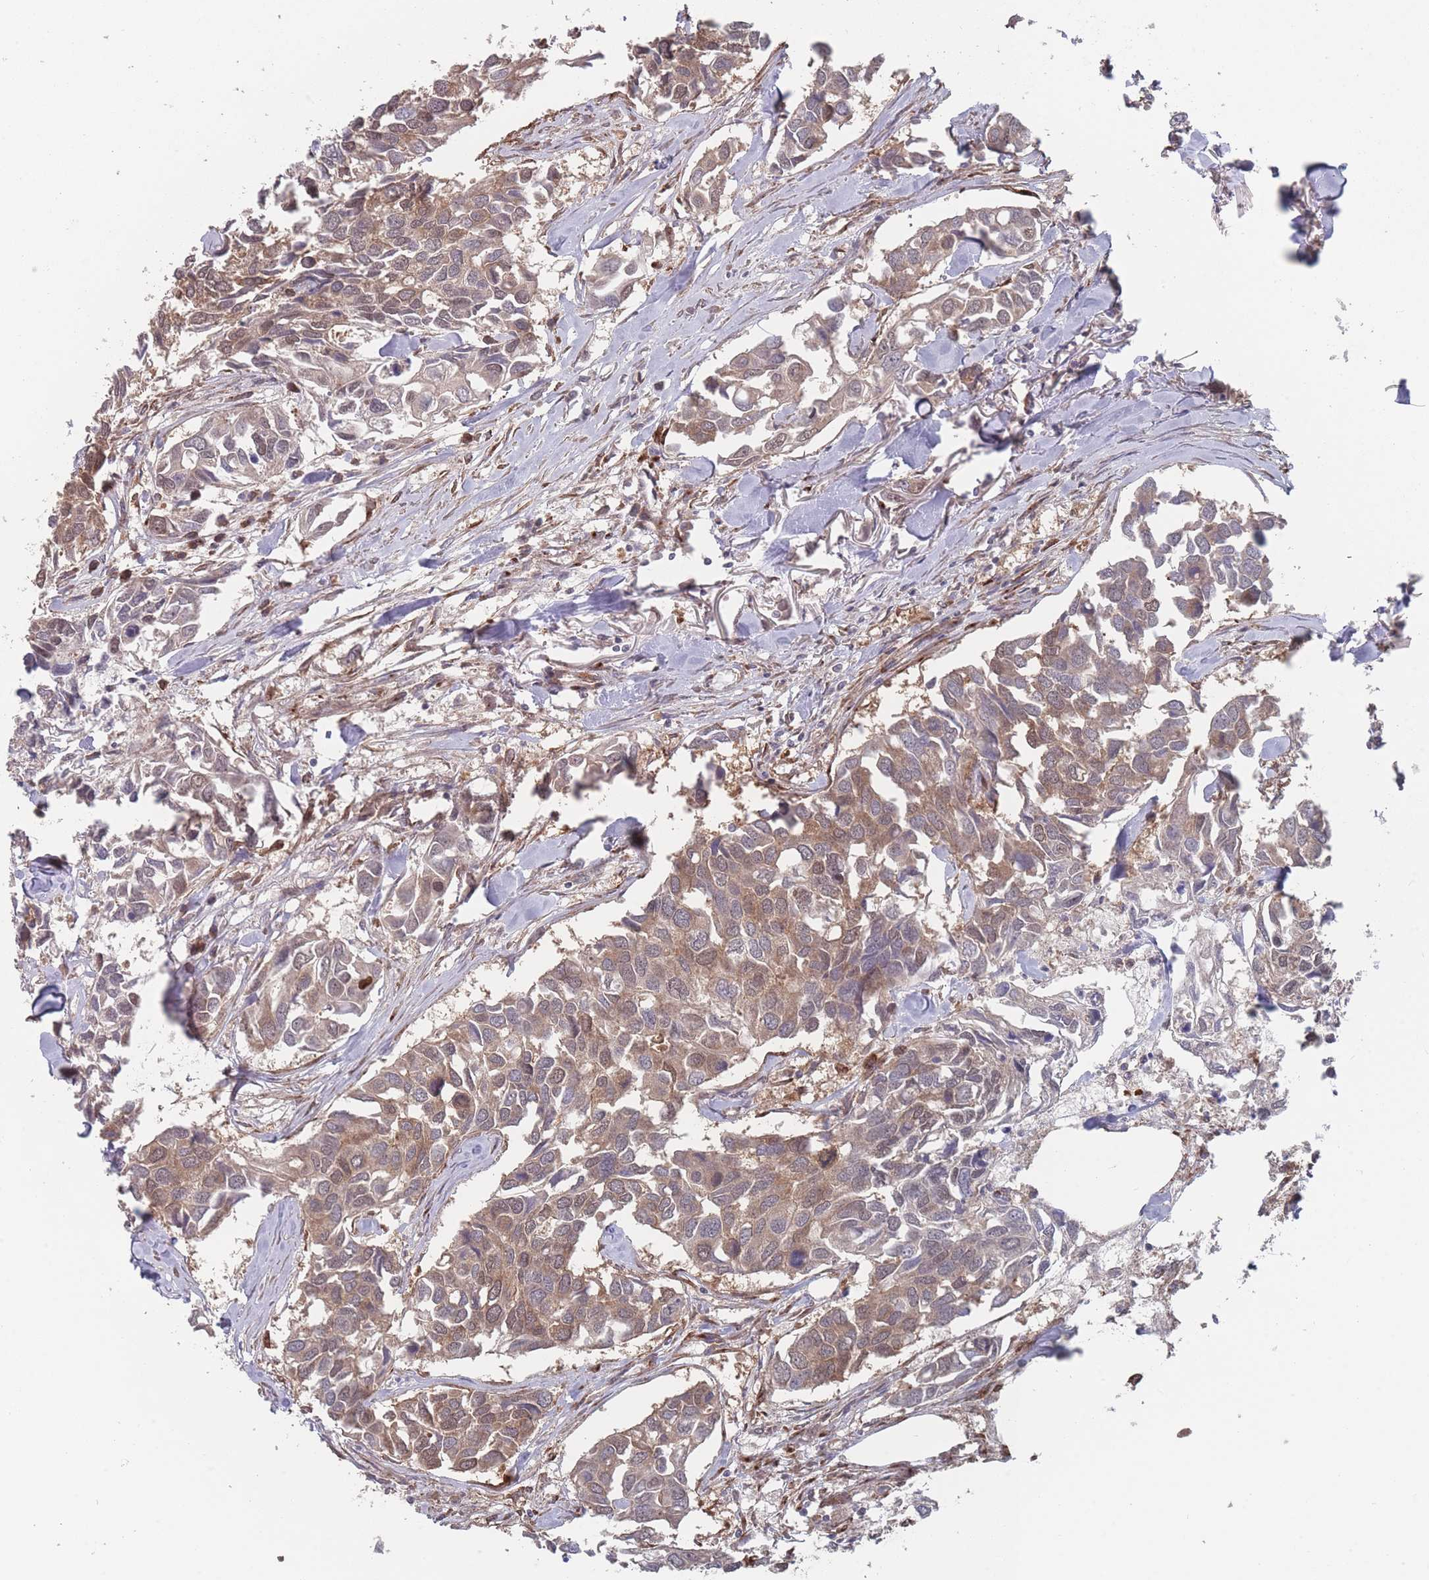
{"staining": {"intensity": "moderate", "quantity": ">75%", "location": "cytoplasmic/membranous,nuclear"}, "tissue": "breast cancer", "cell_type": "Tumor cells", "image_type": "cancer", "snomed": [{"axis": "morphology", "description": "Duct carcinoma"}, {"axis": "topography", "description": "Breast"}], "caption": "Moderate cytoplasmic/membranous and nuclear staining for a protein is identified in about >75% of tumor cells of breast infiltrating ductal carcinoma using IHC.", "gene": "CNTRL", "patient": {"sex": "female", "age": 83}}